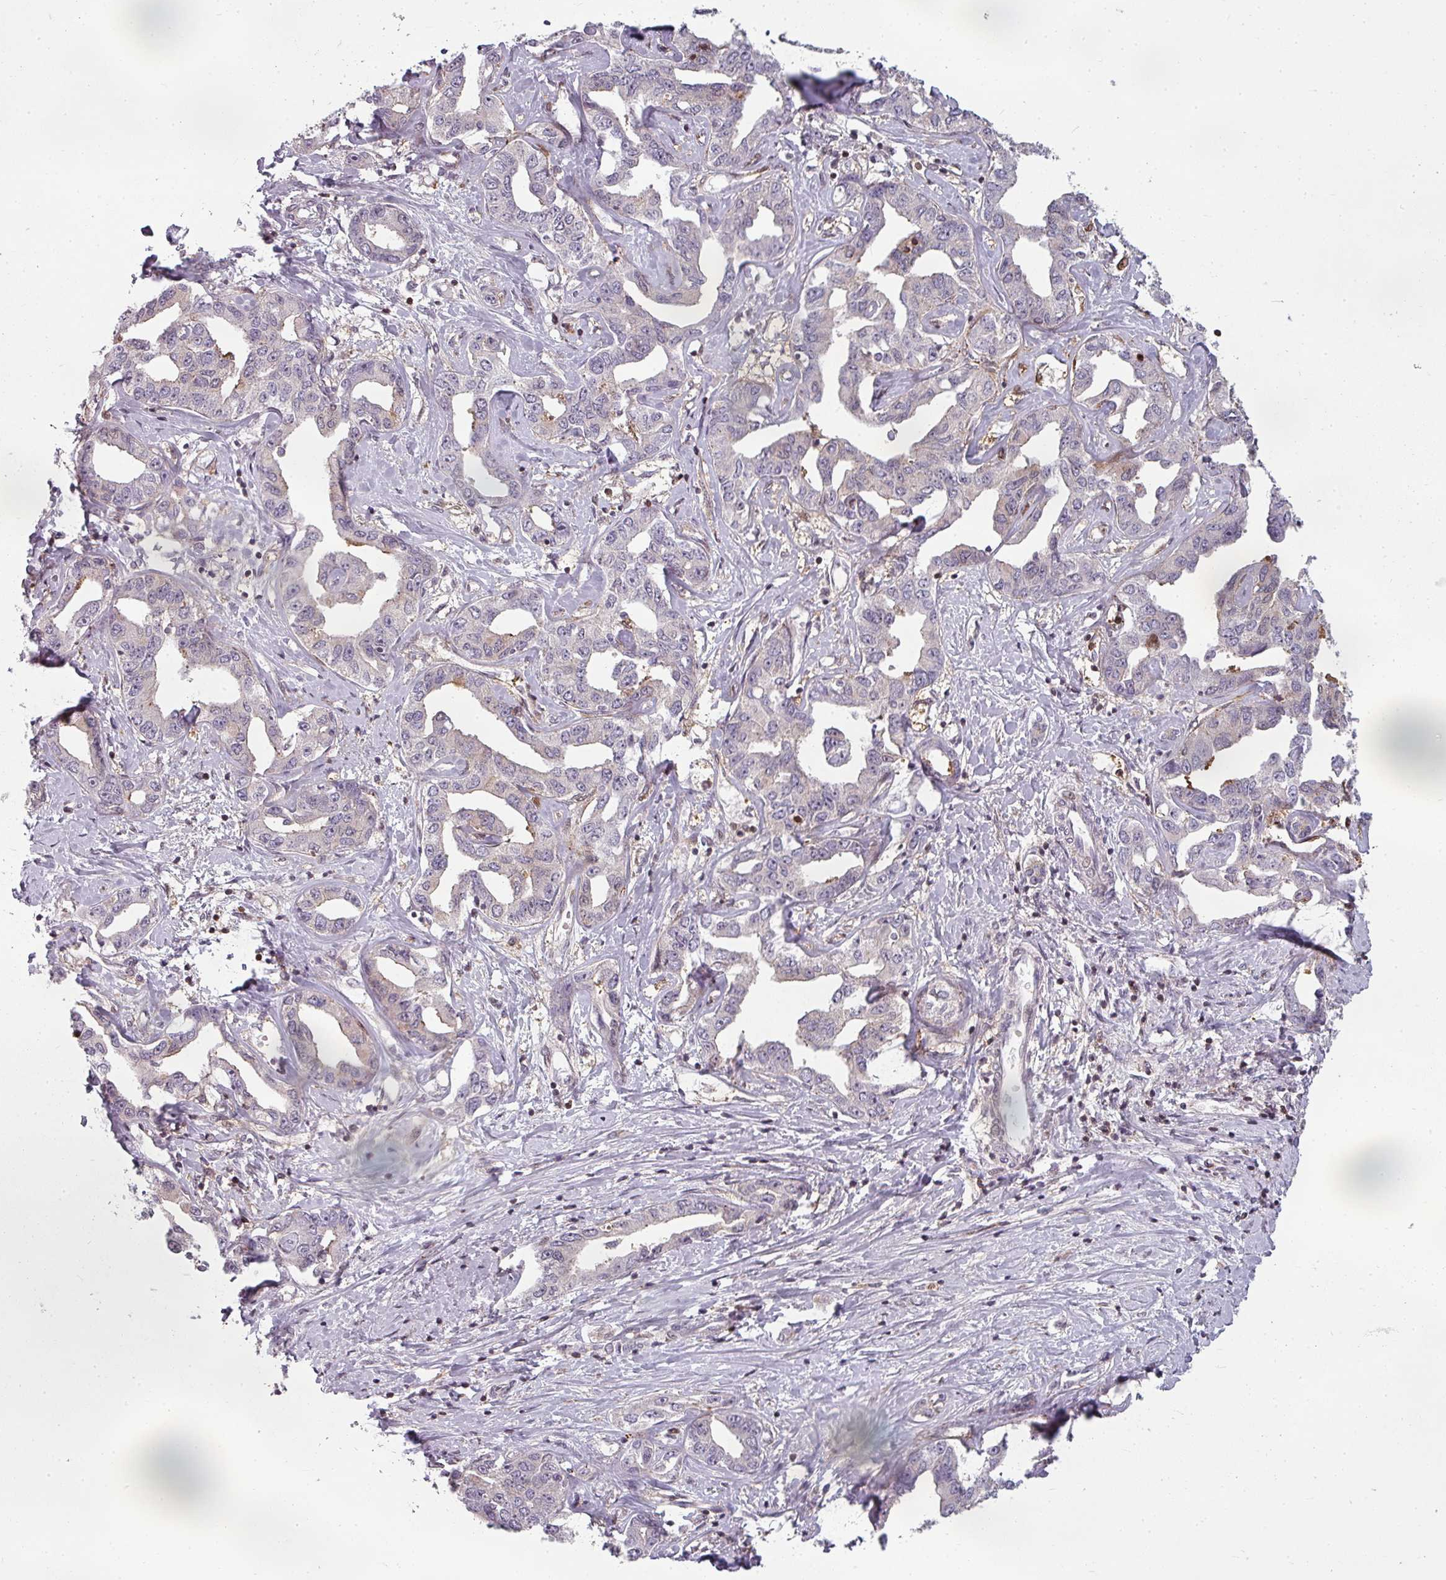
{"staining": {"intensity": "negative", "quantity": "none", "location": "none"}, "tissue": "liver cancer", "cell_type": "Tumor cells", "image_type": "cancer", "snomed": [{"axis": "morphology", "description": "Cholangiocarcinoma"}, {"axis": "topography", "description": "Liver"}], "caption": "This is a histopathology image of immunohistochemistry staining of liver cancer (cholangiocarcinoma), which shows no staining in tumor cells.", "gene": "CLIC1", "patient": {"sex": "male", "age": 59}}